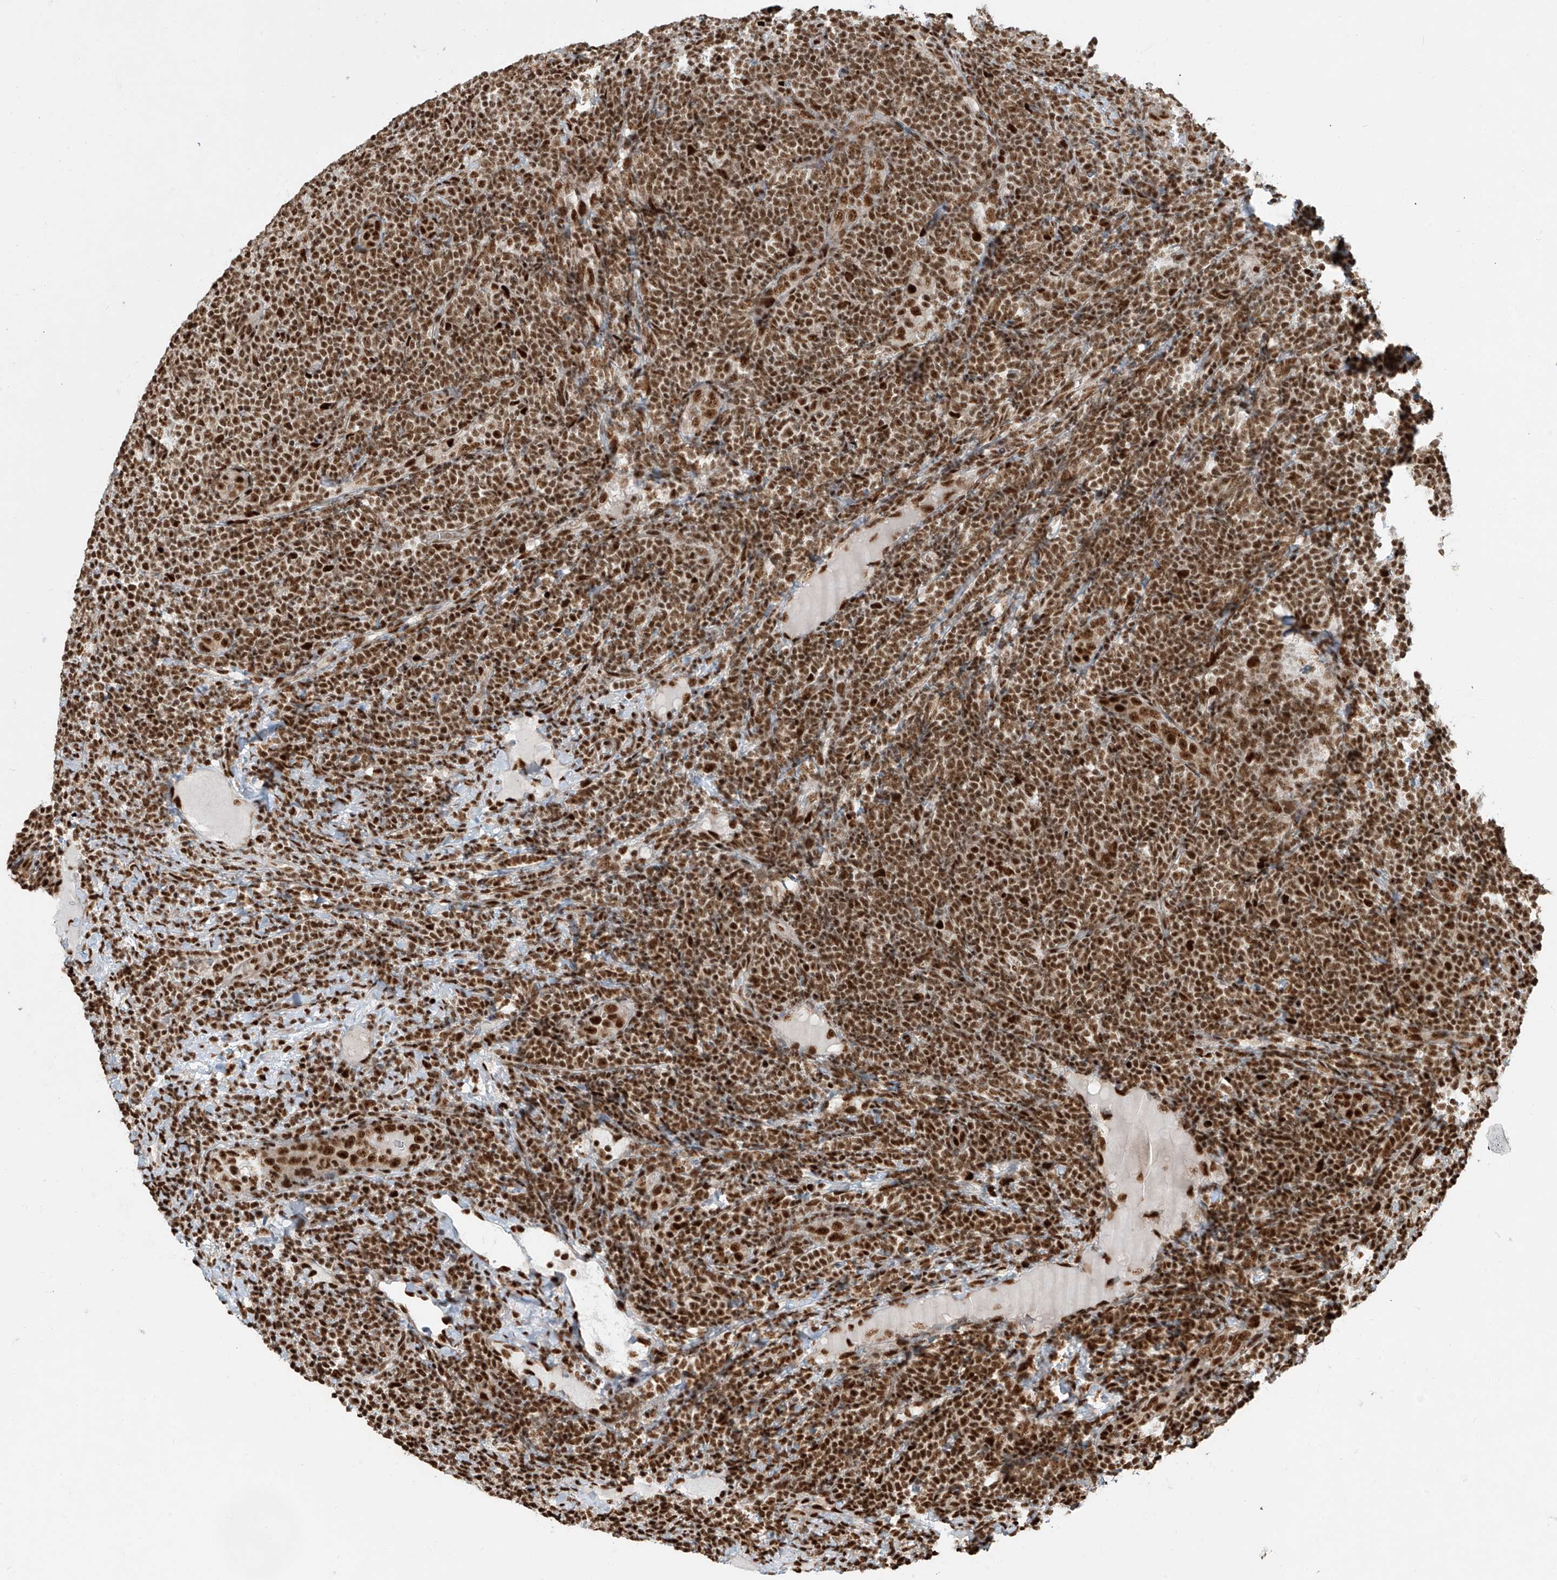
{"staining": {"intensity": "moderate", "quantity": ">75%", "location": "nuclear"}, "tissue": "lymphoma", "cell_type": "Tumor cells", "image_type": "cancer", "snomed": [{"axis": "morphology", "description": "Malignant lymphoma, non-Hodgkin's type, Low grade"}, {"axis": "topography", "description": "Lymph node"}], "caption": "Protein expression analysis of malignant lymphoma, non-Hodgkin's type (low-grade) exhibits moderate nuclear expression in approximately >75% of tumor cells.", "gene": "FAM193B", "patient": {"sex": "male", "age": 66}}